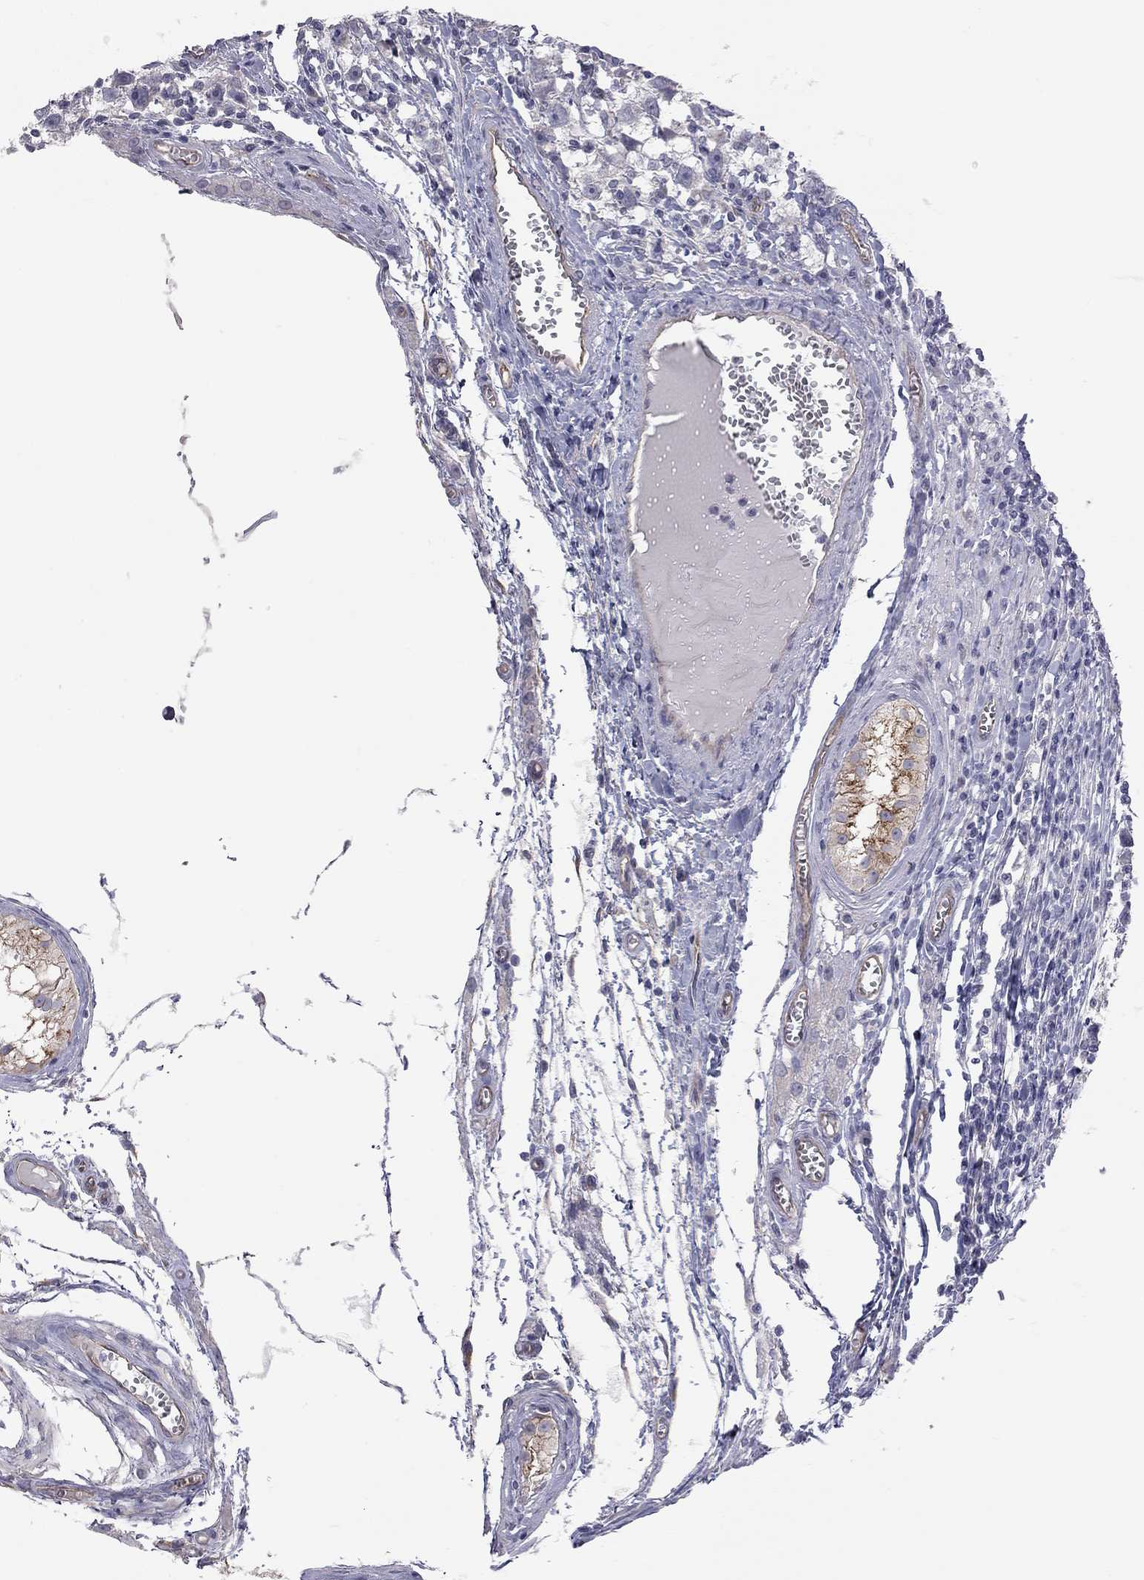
{"staining": {"intensity": "negative", "quantity": "none", "location": "none"}, "tissue": "testis cancer", "cell_type": "Tumor cells", "image_type": "cancer", "snomed": [{"axis": "morphology", "description": "Seminoma, NOS"}, {"axis": "topography", "description": "Testis"}], "caption": "Immunohistochemistry (IHC) of testis cancer (seminoma) exhibits no staining in tumor cells.", "gene": "GPRC5B", "patient": {"sex": "male", "age": 30}}